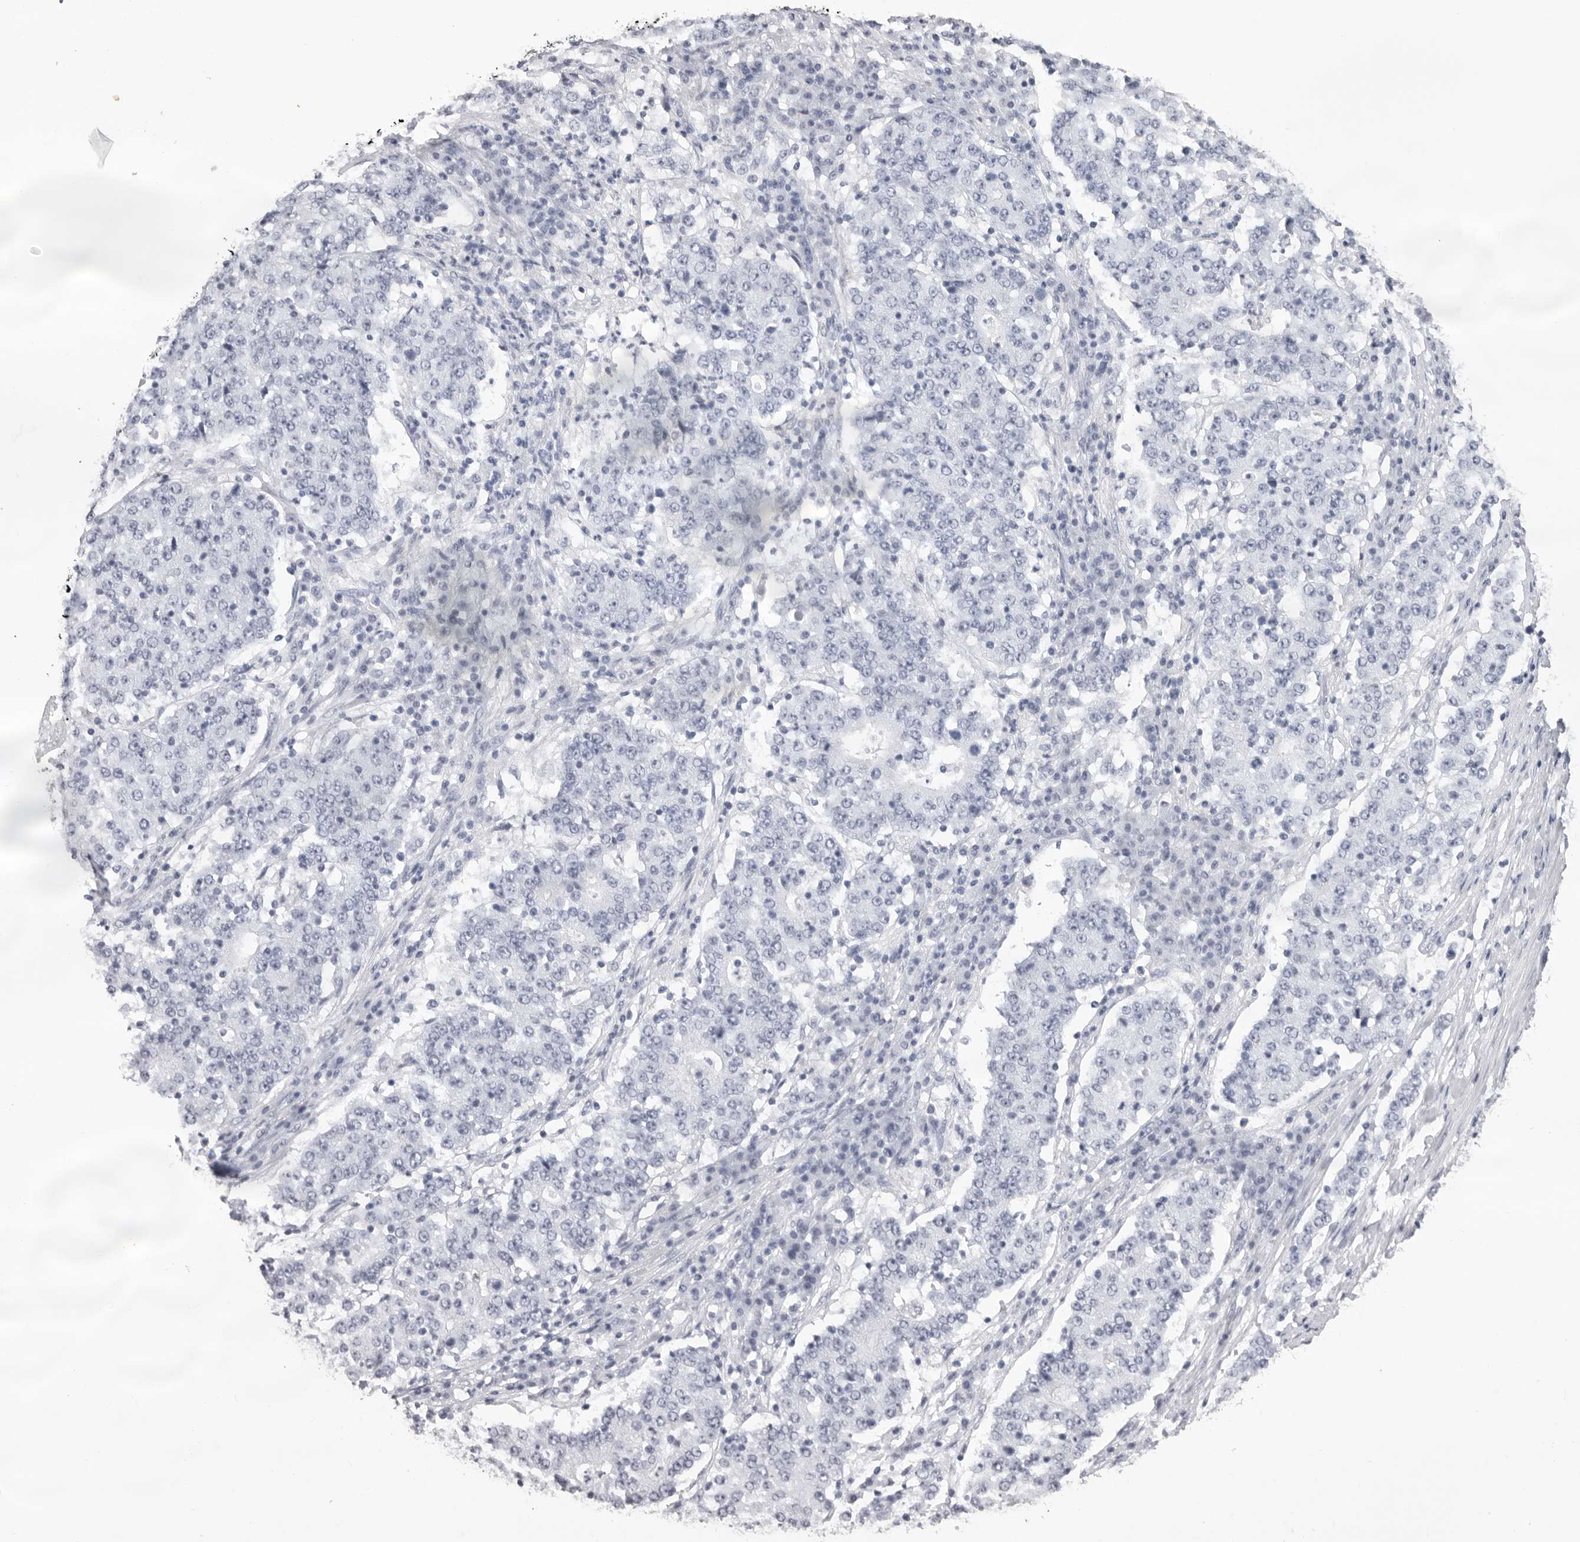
{"staining": {"intensity": "negative", "quantity": "none", "location": "none"}, "tissue": "stomach cancer", "cell_type": "Tumor cells", "image_type": "cancer", "snomed": [{"axis": "morphology", "description": "Adenocarcinoma, NOS"}, {"axis": "topography", "description": "Stomach"}], "caption": "Micrograph shows no significant protein expression in tumor cells of stomach adenocarcinoma.", "gene": "CST1", "patient": {"sex": "male", "age": 59}}